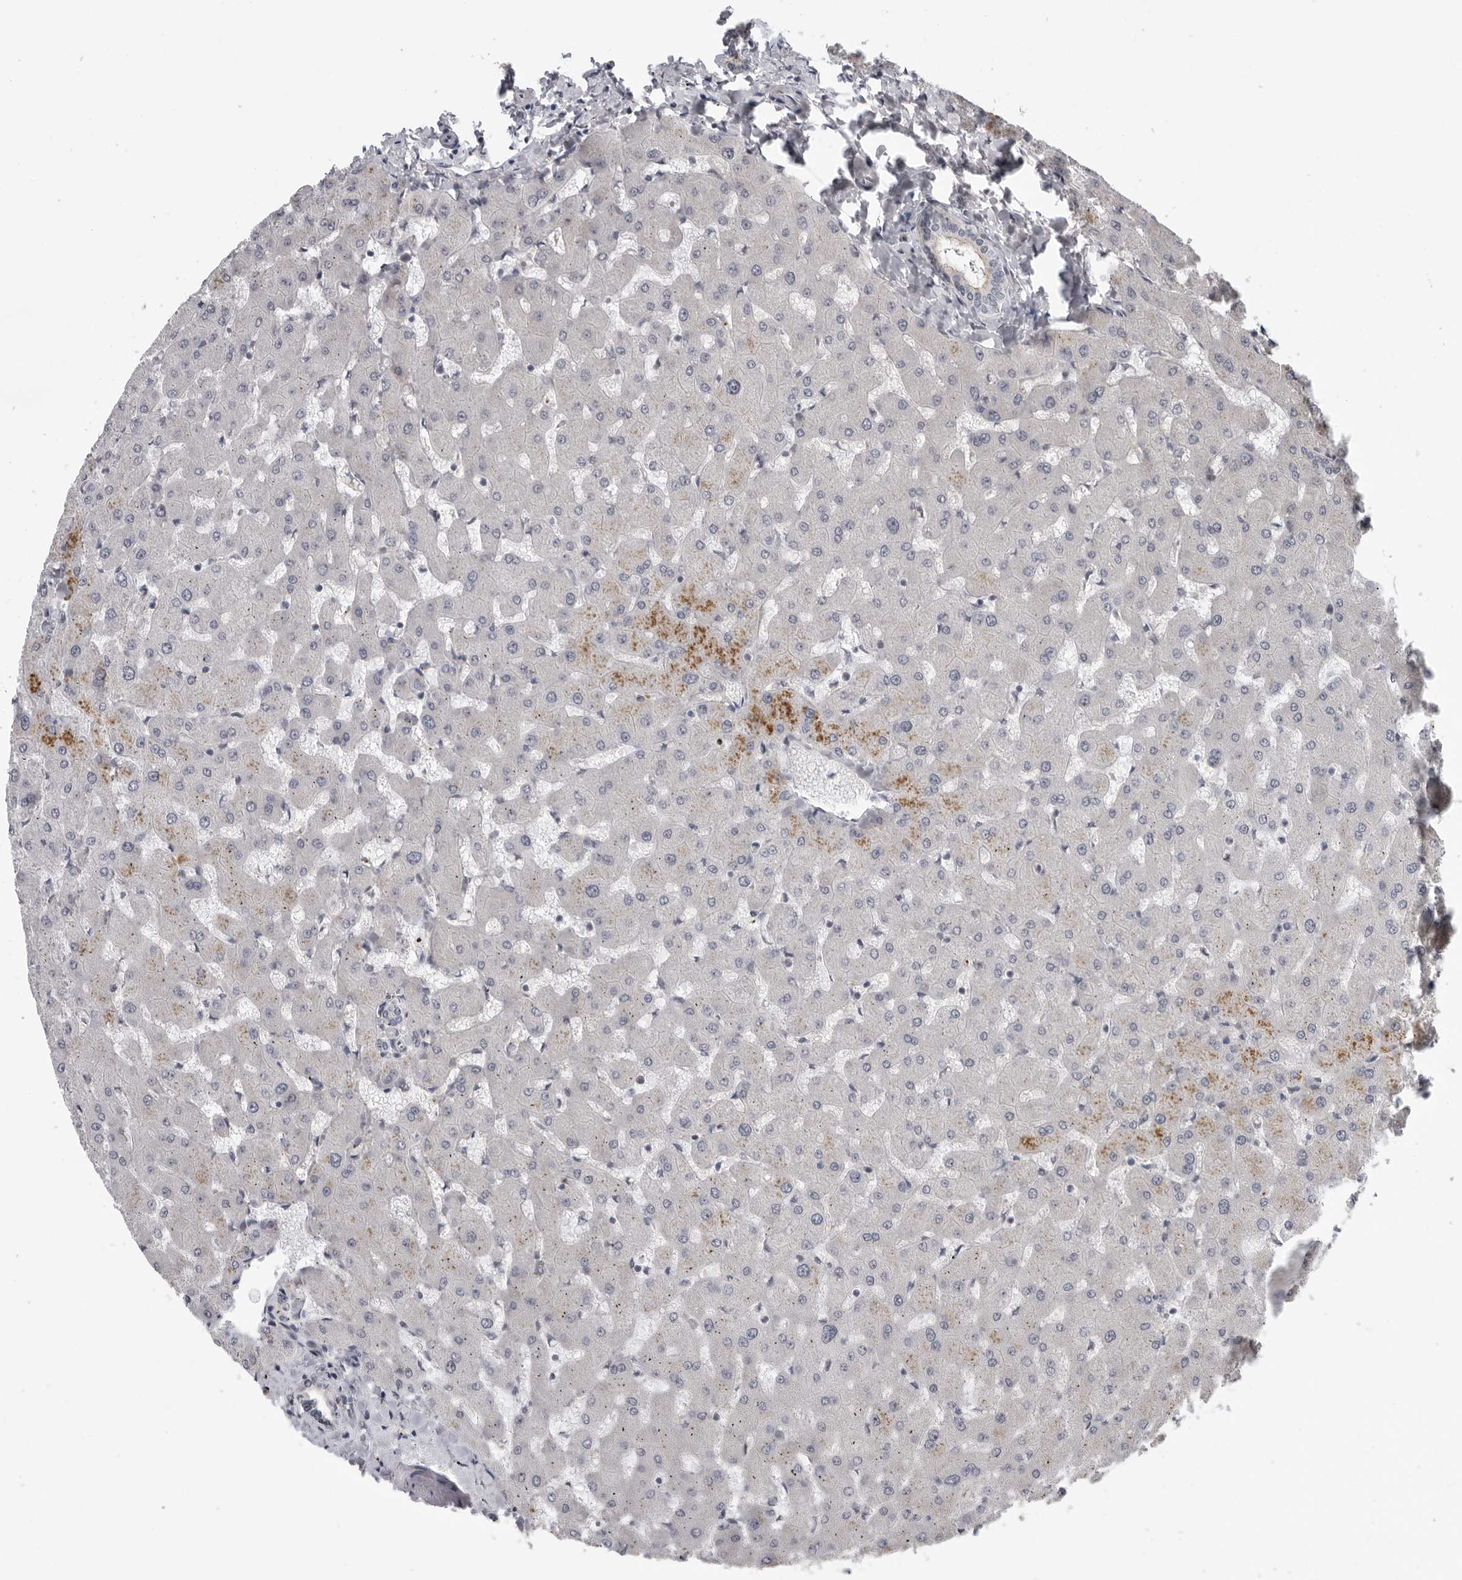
{"staining": {"intensity": "negative", "quantity": "none", "location": "none"}, "tissue": "liver", "cell_type": "Cholangiocytes", "image_type": "normal", "snomed": [{"axis": "morphology", "description": "Normal tissue, NOS"}, {"axis": "topography", "description": "Liver"}], "caption": "The photomicrograph reveals no staining of cholangiocytes in benign liver. (Stains: DAB immunohistochemistry (IHC) with hematoxylin counter stain, Microscopy: brightfield microscopy at high magnification).", "gene": "PRRX2", "patient": {"sex": "female", "age": 63}}